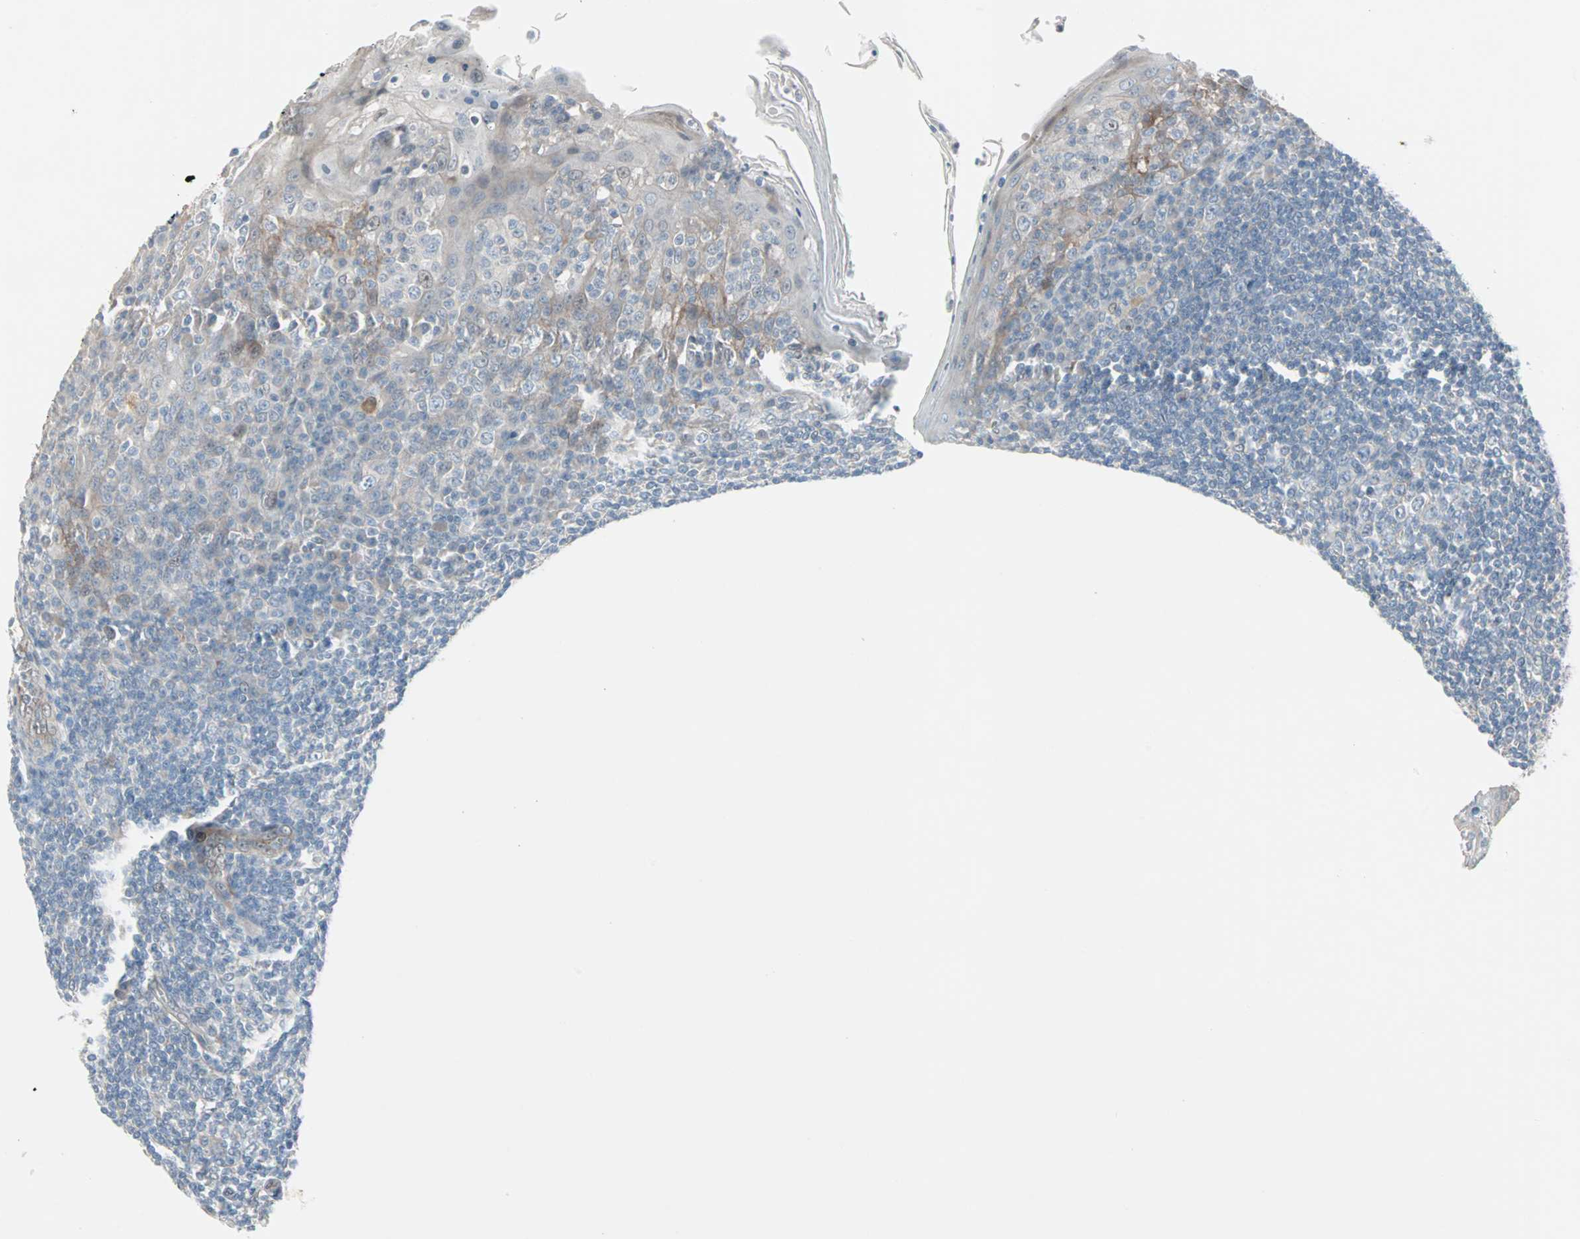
{"staining": {"intensity": "negative", "quantity": "none", "location": "none"}, "tissue": "tonsil", "cell_type": "Germinal center cells", "image_type": "normal", "snomed": [{"axis": "morphology", "description": "Normal tissue, NOS"}, {"axis": "topography", "description": "Tonsil"}], "caption": "Germinal center cells are negative for brown protein staining in benign tonsil. (Brightfield microscopy of DAB (3,3'-diaminobenzidine) immunohistochemistry at high magnification).", "gene": "CAND2", "patient": {"sex": "male", "age": 31}}